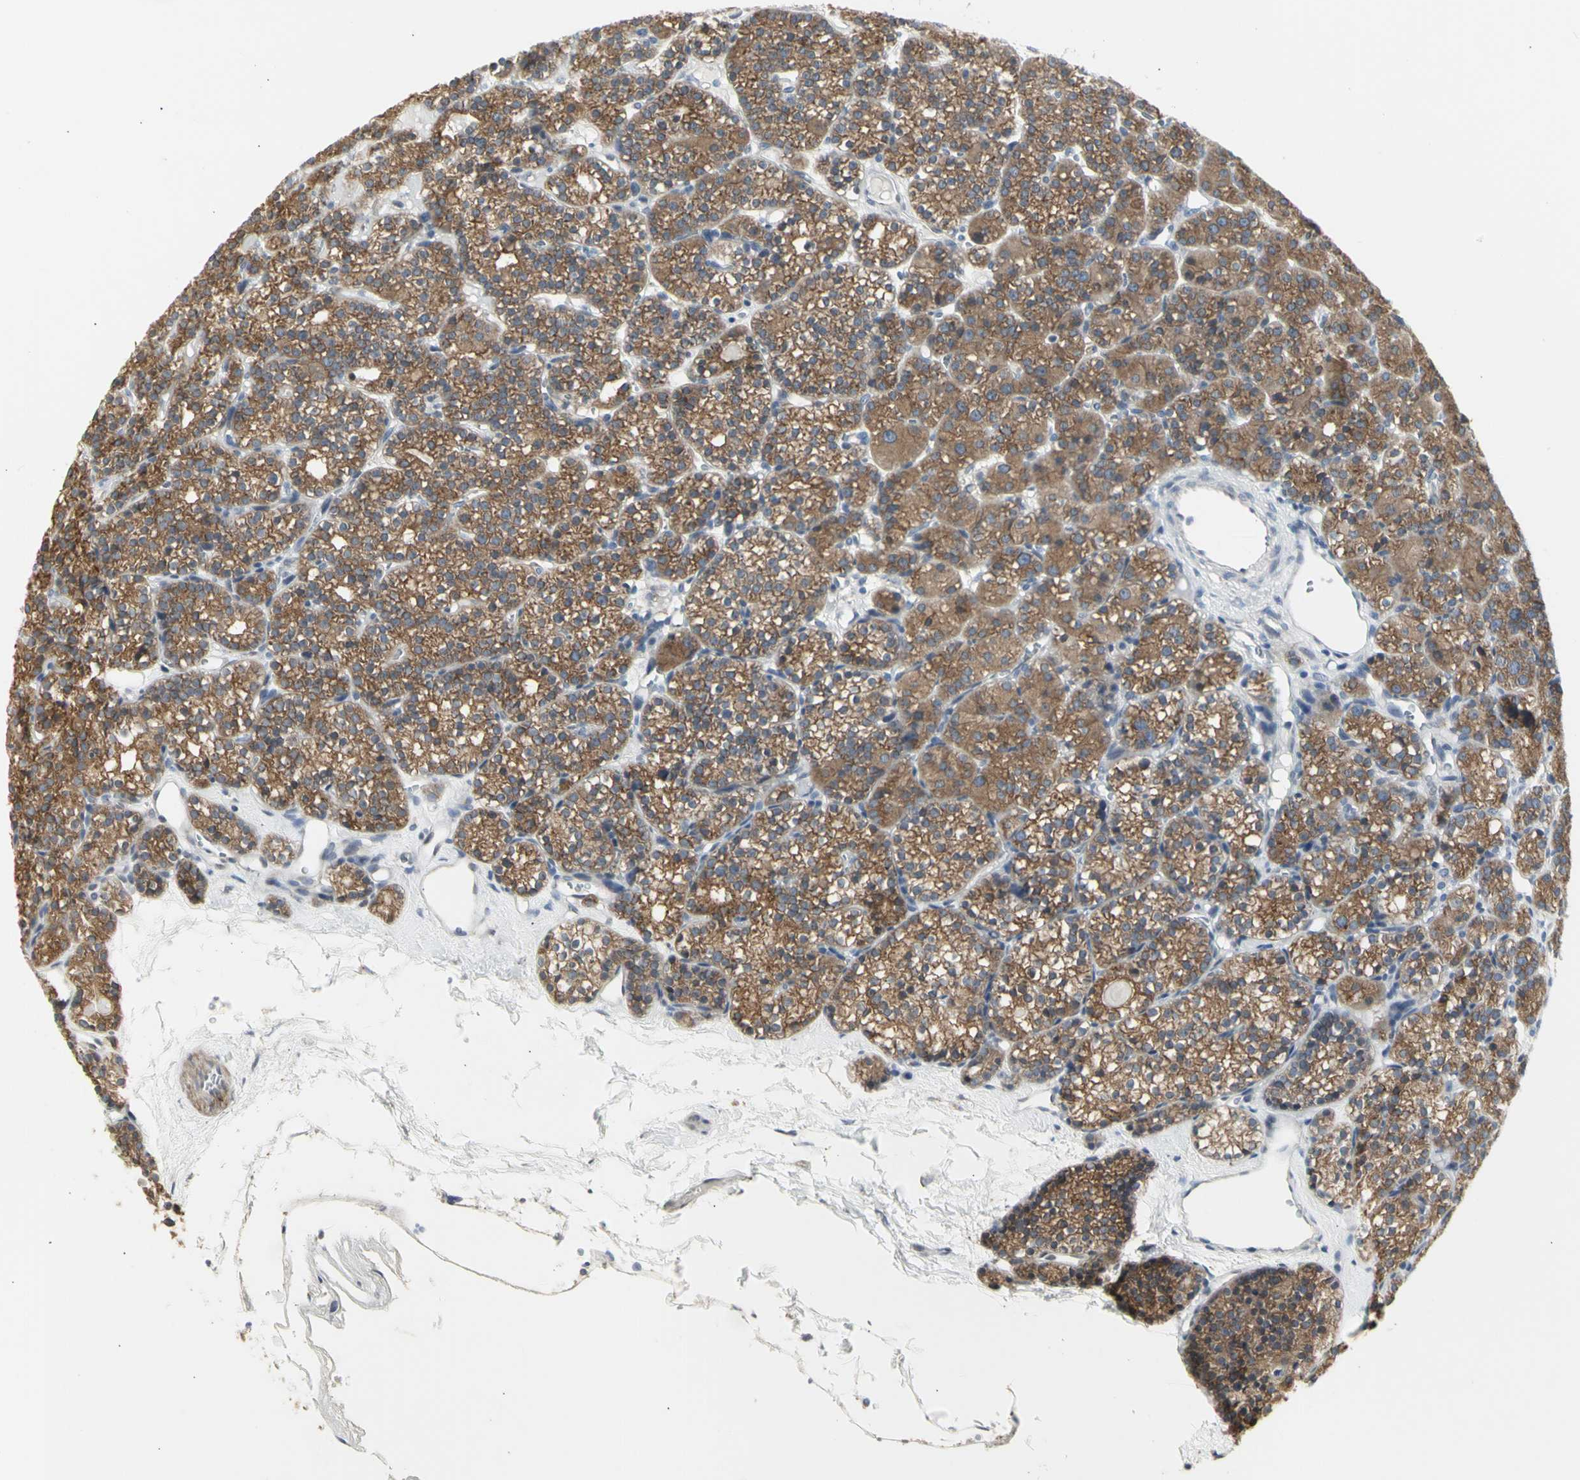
{"staining": {"intensity": "strong", "quantity": "25%-75%", "location": "cytoplasmic/membranous,nuclear"}, "tissue": "parathyroid gland", "cell_type": "Glandular cells", "image_type": "normal", "snomed": [{"axis": "morphology", "description": "Normal tissue, NOS"}, {"axis": "topography", "description": "Parathyroid gland"}], "caption": "Immunohistochemical staining of unremarkable parathyroid gland displays high levels of strong cytoplasmic/membranous,nuclear positivity in approximately 25%-75% of glandular cells. Using DAB (brown) and hematoxylin (blue) stains, captured at high magnification using brightfield microscopy.", "gene": "DHRS7B", "patient": {"sex": "female", "age": 64}}